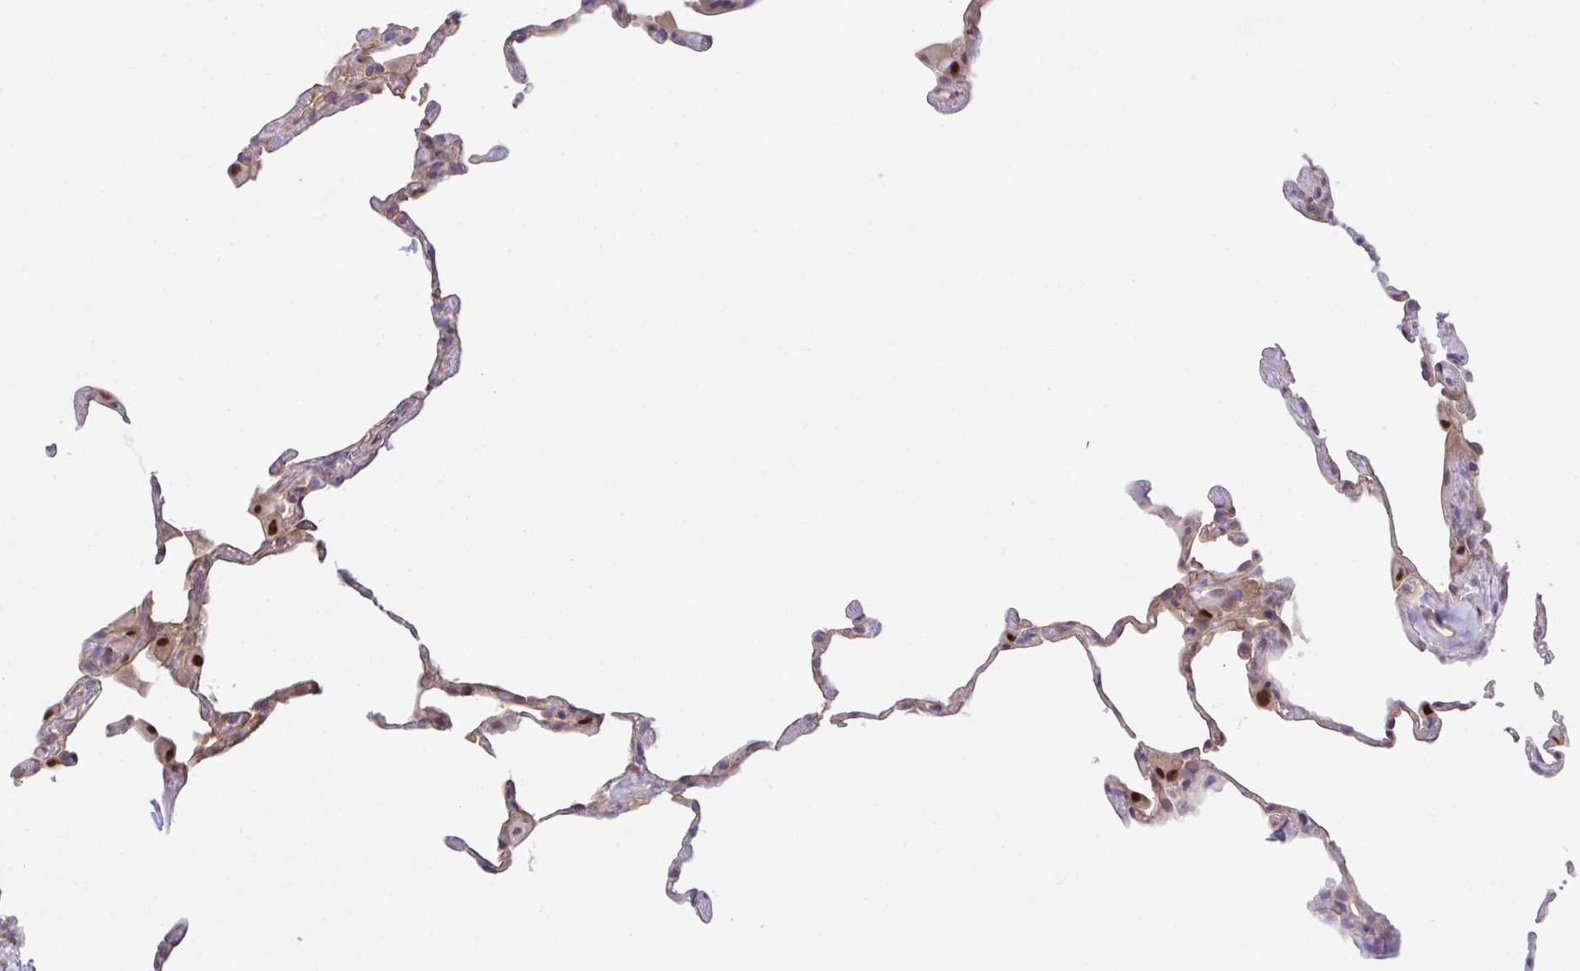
{"staining": {"intensity": "negative", "quantity": "none", "location": "none"}, "tissue": "lung", "cell_type": "Alveolar cells", "image_type": "normal", "snomed": [{"axis": "morphology", "description": "Normal tissue, NOS"}, {"axis": "topography", "description": "Lung"}], "caption": "There is no significant positivity in alveolar cells of lung. The staining is performed using DAB brown chromogen with nuclei counter-stained in using hematoxylin.", "gene": "ZBED3", "patient": {"sex": "female", "age": 57}}